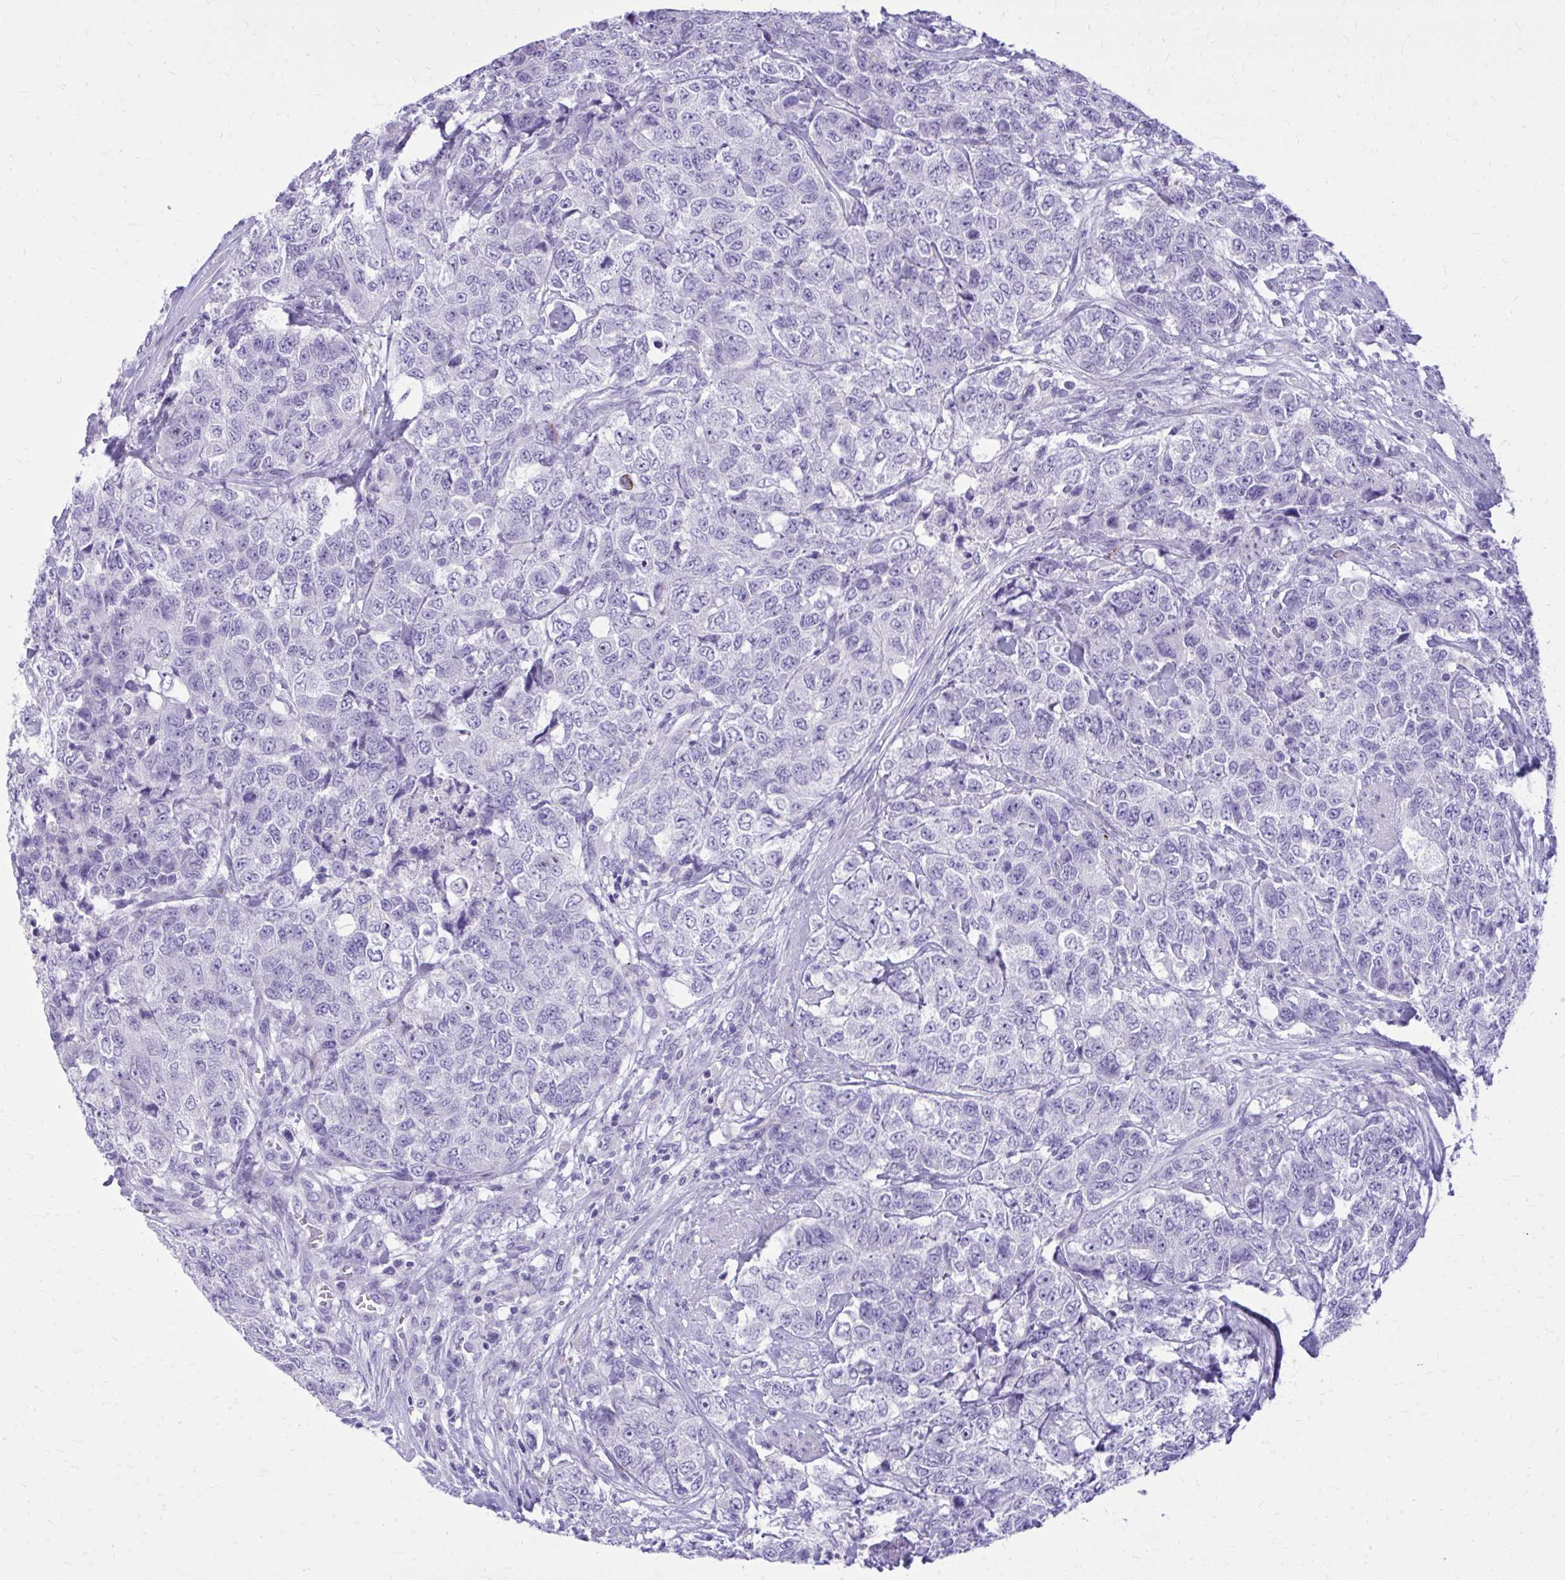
{"staining": {"intensity": "negative", "quantity": "none", "location": "none"}, "tissue": "urothelial cancer", "cell_type": "Tumor cells", "image_type": "cancer", "snomed": [{"axis": "morphology", "description": "Urothelial carcinoma, High grade"}, {"axis": "topography", "description": "Urinary bladder"}], "caption": "High power microscopy histopathology image of an immunohistochemistry histopathology image of urothelial cancer, revealing no significant positivity in tumor cells.", "gene": "BCL6B", "patient": {"sex": "female", "age": 78}}